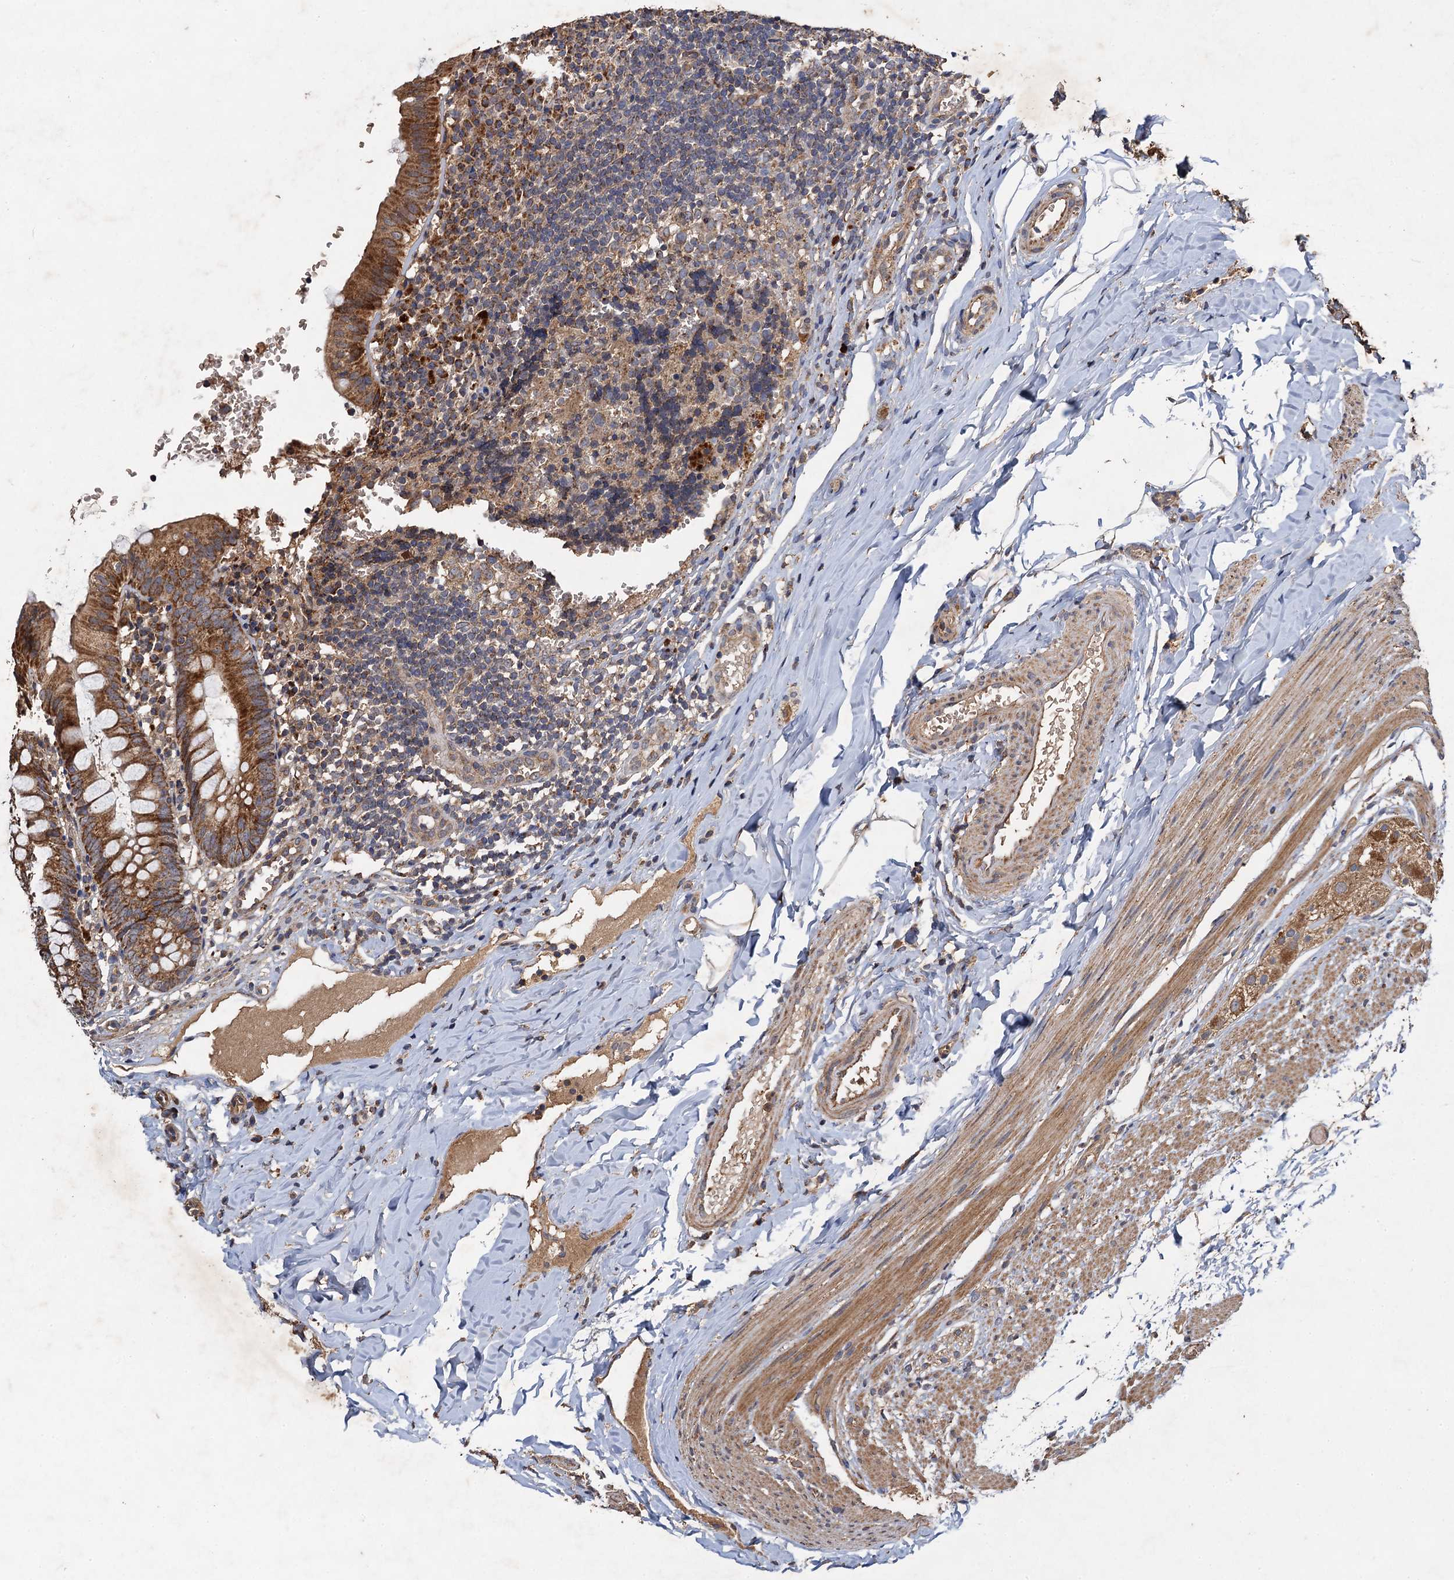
{"staining": {"intensity": "strong", "quantity": ">75%", "location": "cytoplasmic/membranous"}, "tissue": "appendix", "cell_type": "Glandular cells", "image_type": "normal", "snomed": [{"axis": "morphology", "description": "Normal tissue, NOS"}, {"axis": "topography", "description": "Appendix"}], "caption": "IHC (DAB (3,3'-diaminobenzidine)) staining of benign human appendix reveals strong cytoplasmic/membranous protein staining in about >75% of glandular cells.", "gene": "NDUFA13", "patient": {"sex": "male", "age": 8}}